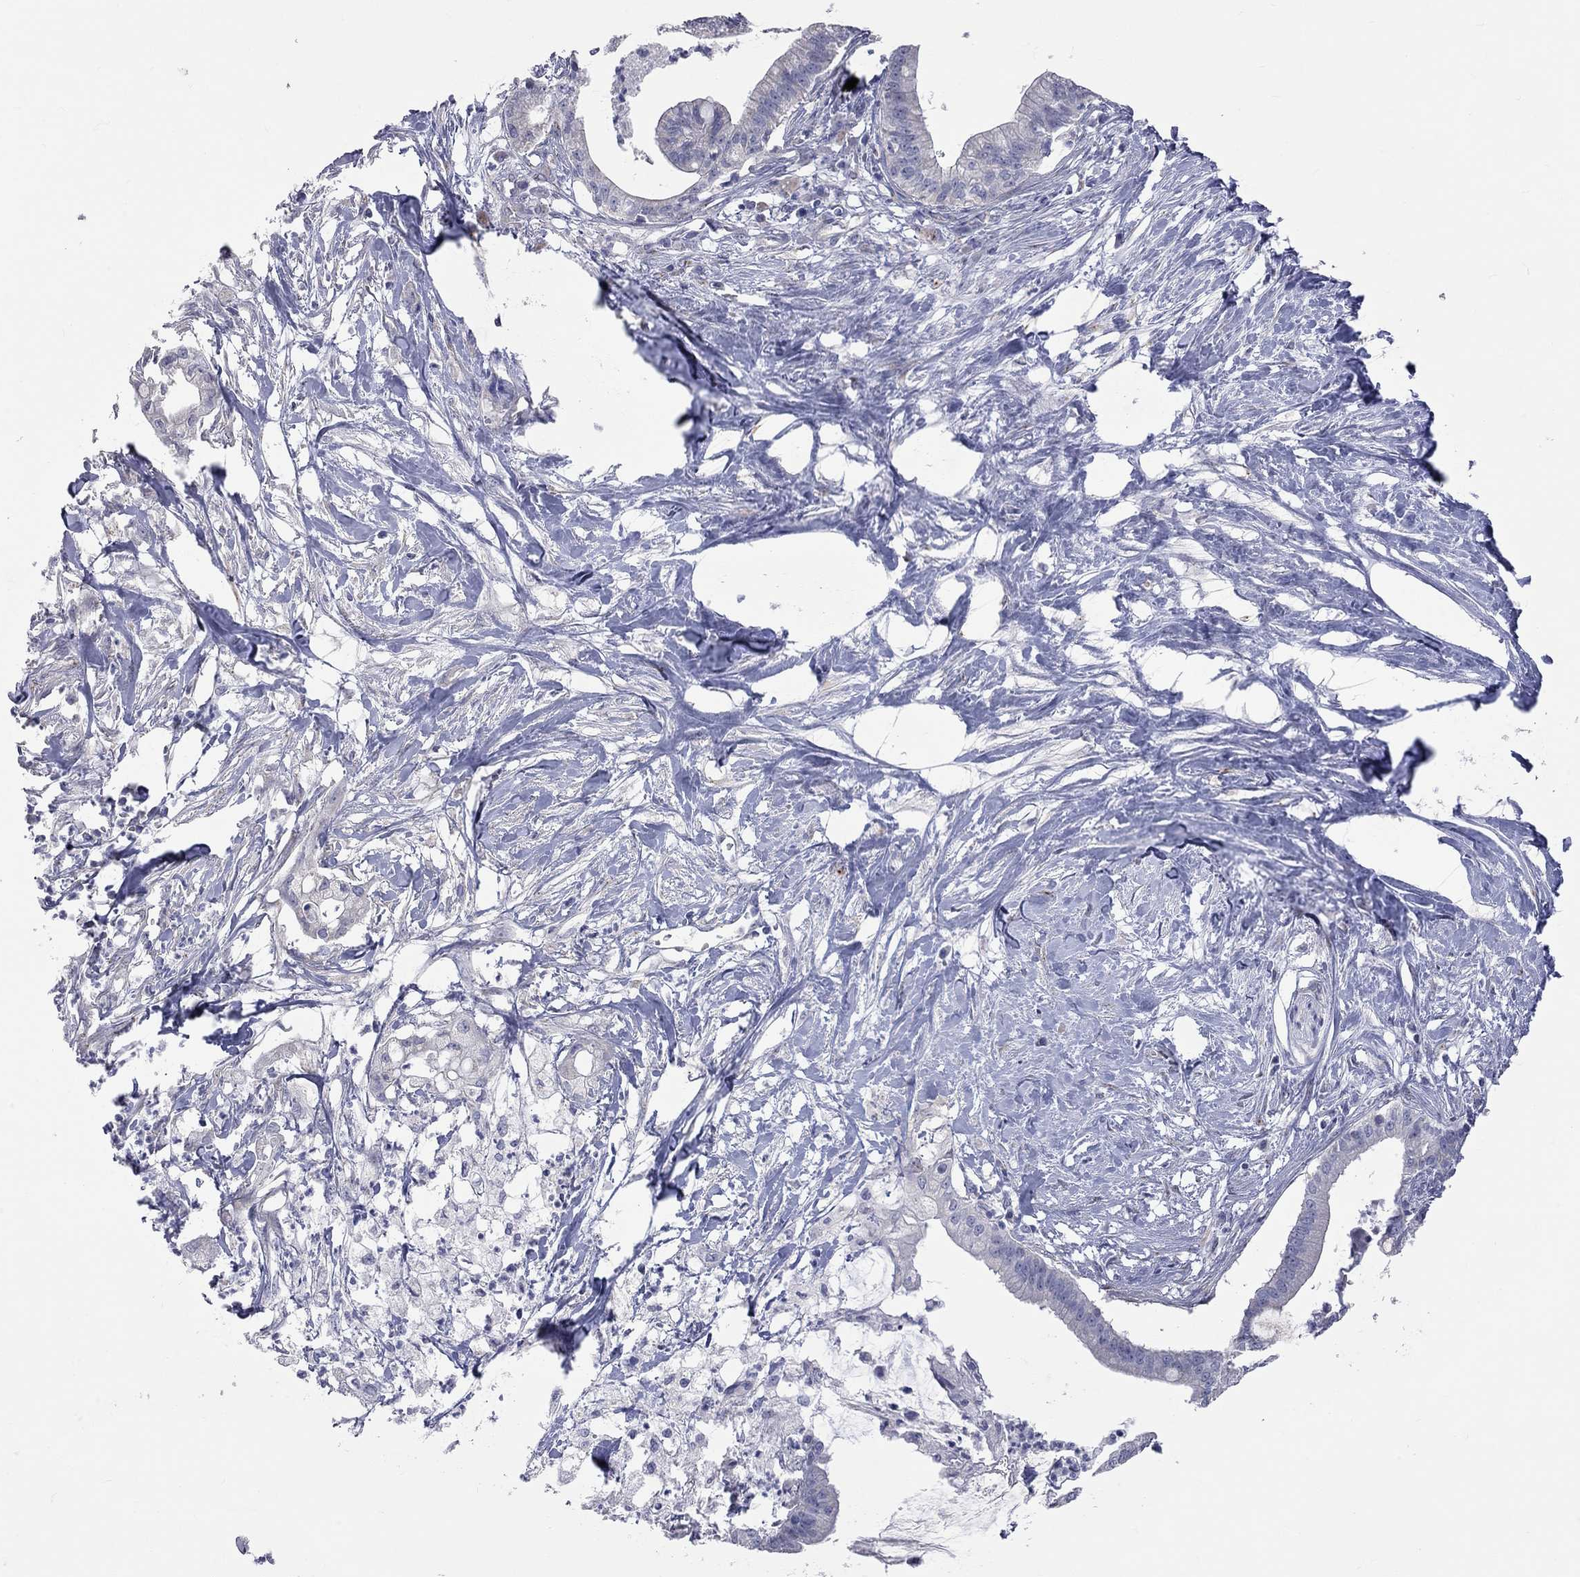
{"staining": {"intensity": "negative", "quantity": "none", "location": "none"}, "tissue": "pancreatic cancer", "cell_type": "Tumor cells", "image_type": "cancer", "snomed": [{"axis": "morphology", "description": "Normal tissue, NOS"}, {"axis": "morphology", "description": "Adenocarcinoma, NOS"}, {"axis": "topography", "description": "Pancreas"}], "caption": "Immunohistochemistry (IHC) of human adenocarcinoma (pancreatic) shows no positivity in tumor cells.", "gene": "OPRK1", "patient": {"sex": "female", "age": 58}}